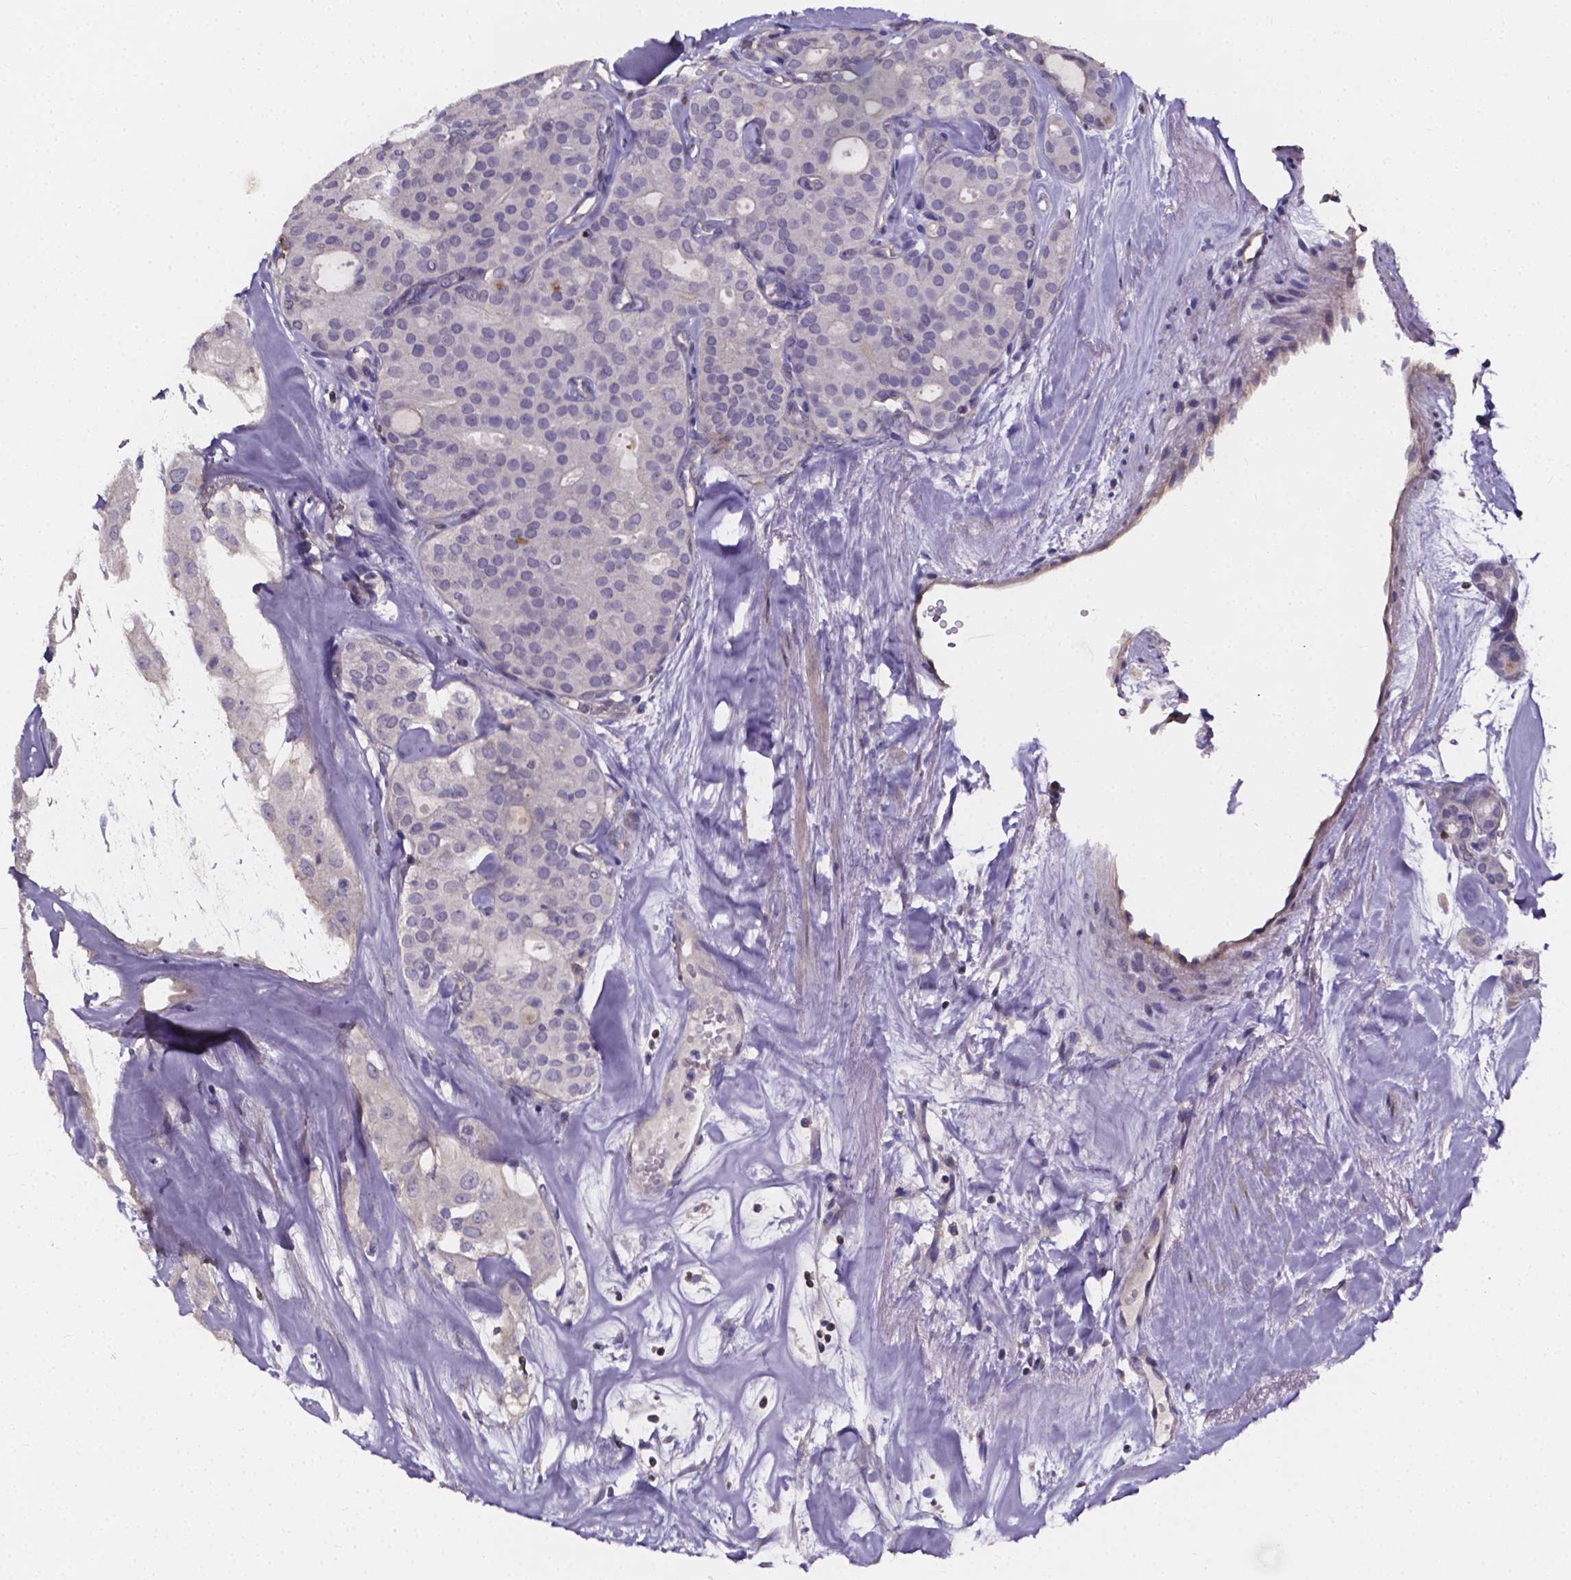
{"staining": {"intensity": "weak", "quantity": "<25%", "location": "cytoplasmic/membranous"}, "tissue": "thyroid cancer", "cell_type": "Tumor cells", "image_type": "cancer", "snomed": [{"axis": "morphology", "description": "Follicular adenoma carcinoma, NOS"}, {"axis": "topography", "description": "Thyroid gland"}], "caption": "Image shows no significant protein staining in tumor cells of thyroid cancer (follicular adenoma carcinoma).", "gene": "THEMIS", "patient": {"sex": "male", "age": 75}}